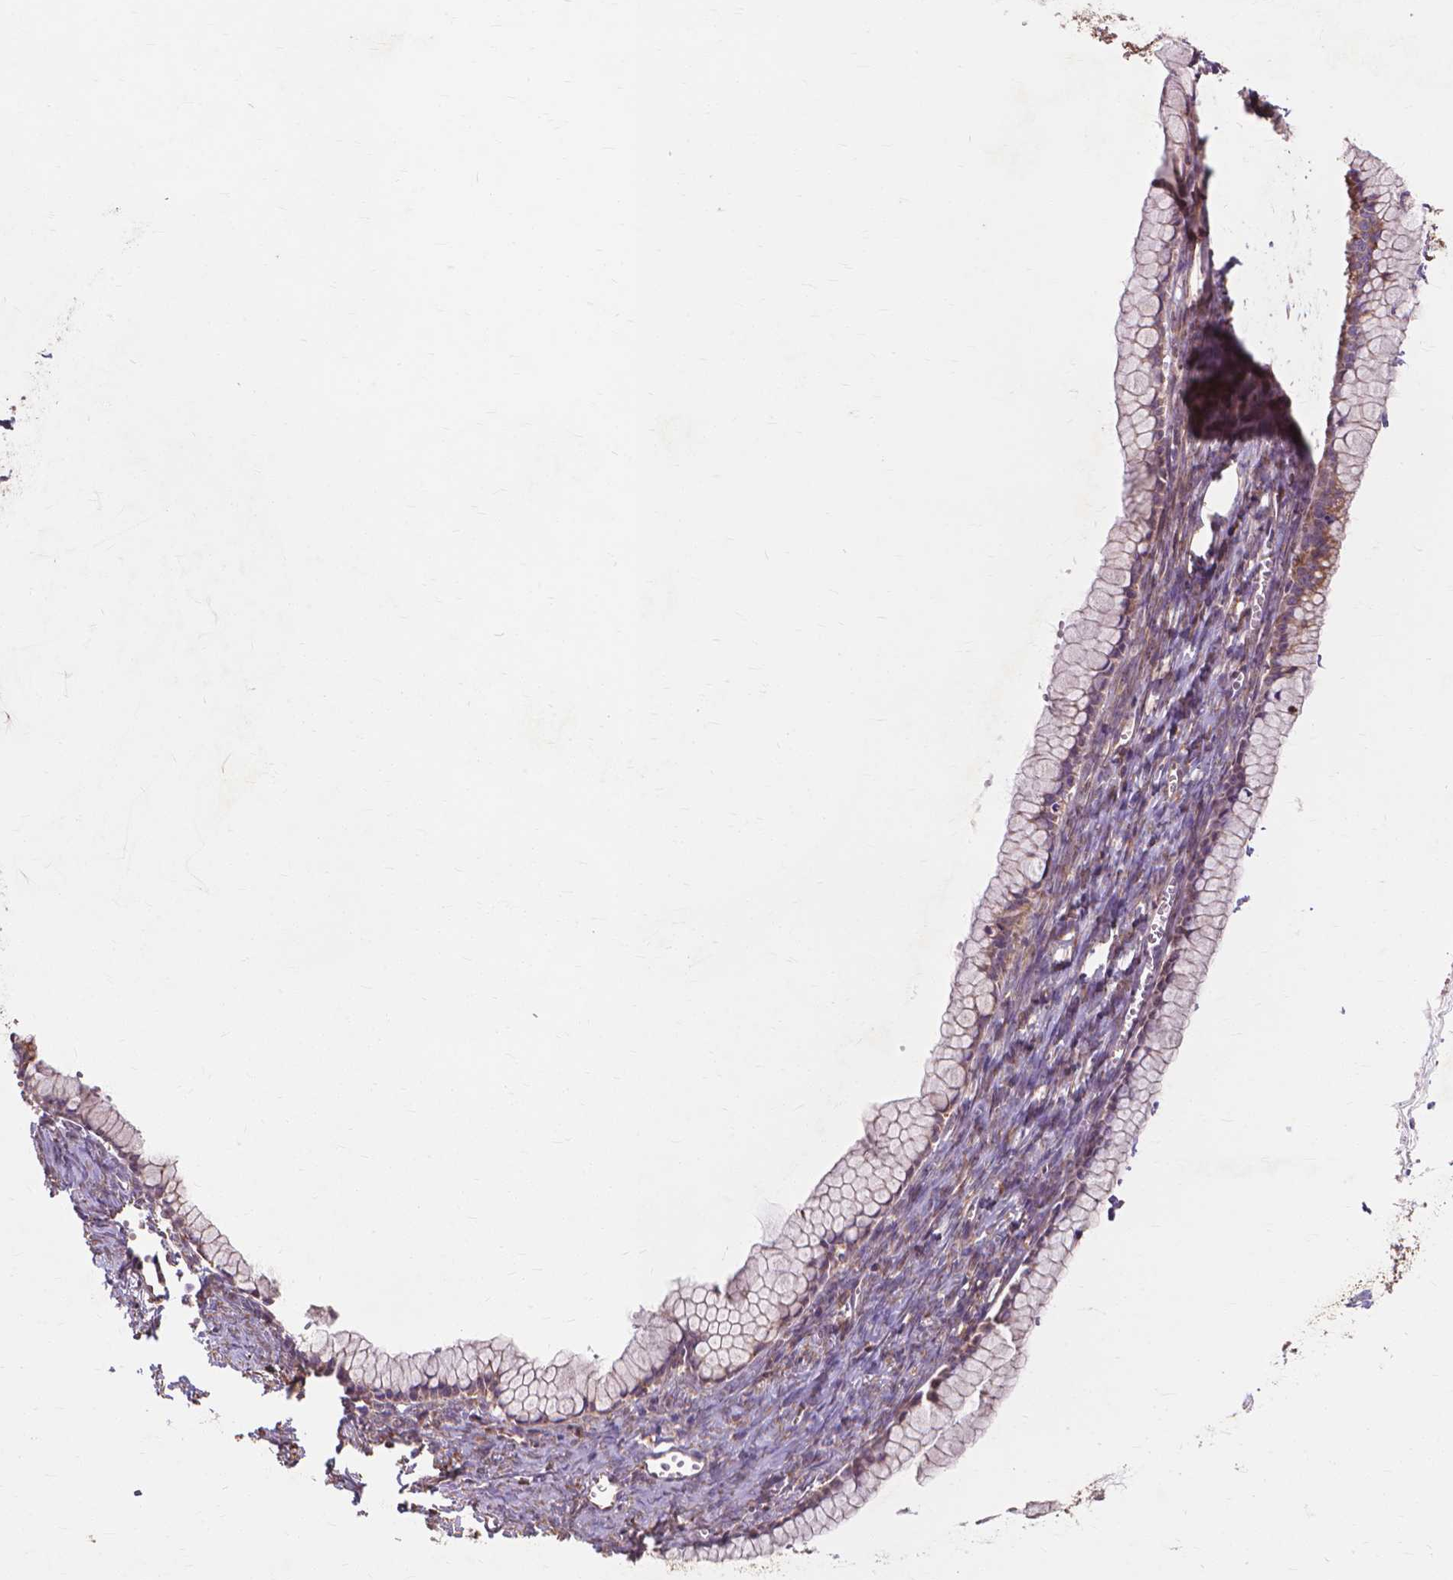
{"staining": {"intensity": "moderate", "quantity": ">75%", "location": "cytoplasmic/membranous"}, "tissue": "ovarian cancer", "cell_type": "Tumor cells", "image_type": "cancer", "snomed": [{"axis": "morphology", "description": "Cystadenocarcinoma, mucinous, NOS"}, {"axis": "topography", "description": "Ovary"}], "caption": "Protein staining by immunohistochemistry reveals moderate cytoplasmic/membranous staining in about >75% of tumor cells in ovarian cancer (mucinous cystadenocarcinoma).", "gene": "TAB2", "patient": {"sex": "female", "age": 41}}